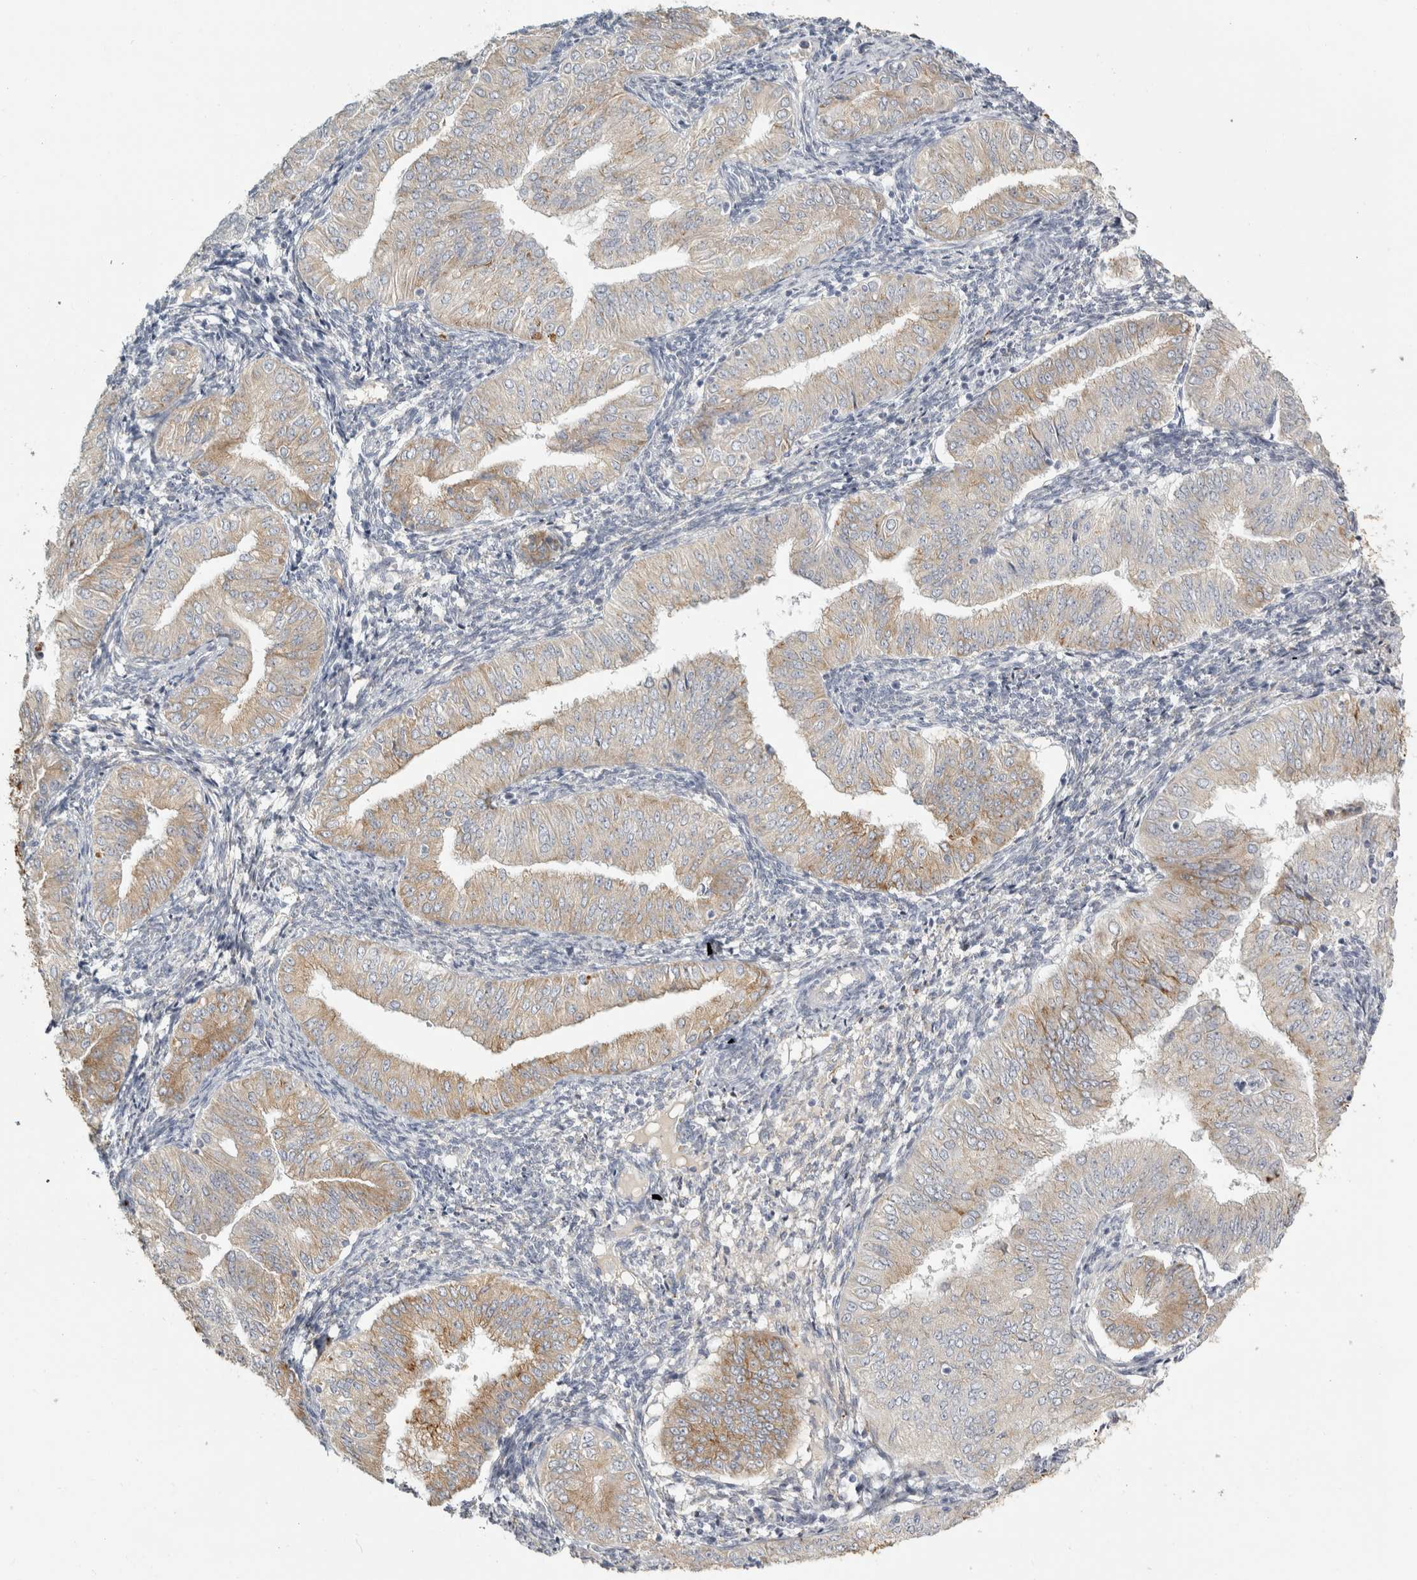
{"staining": {"intensity": "weak", "quantity": "<25%", "location": "cytoplasmic/membranous"}, "tissue": "endometrial cancer", "cell_type": "Tumor cells", "image_type": "cancer", "snomed": [{"axis": "morphology", "description": "Normal tissue, NOS"}, {"axis": "morphology", "description": "Adenocarcinoma, NOS"}, {"axis": "topography", "description": "Endometrium"}], "caption": "The IHC histopathology image has no significant positivity in tumor cells of endometrial cancer tissue.", "gene": "OSTN", "patient": {"sex": "female", "age": 53}}